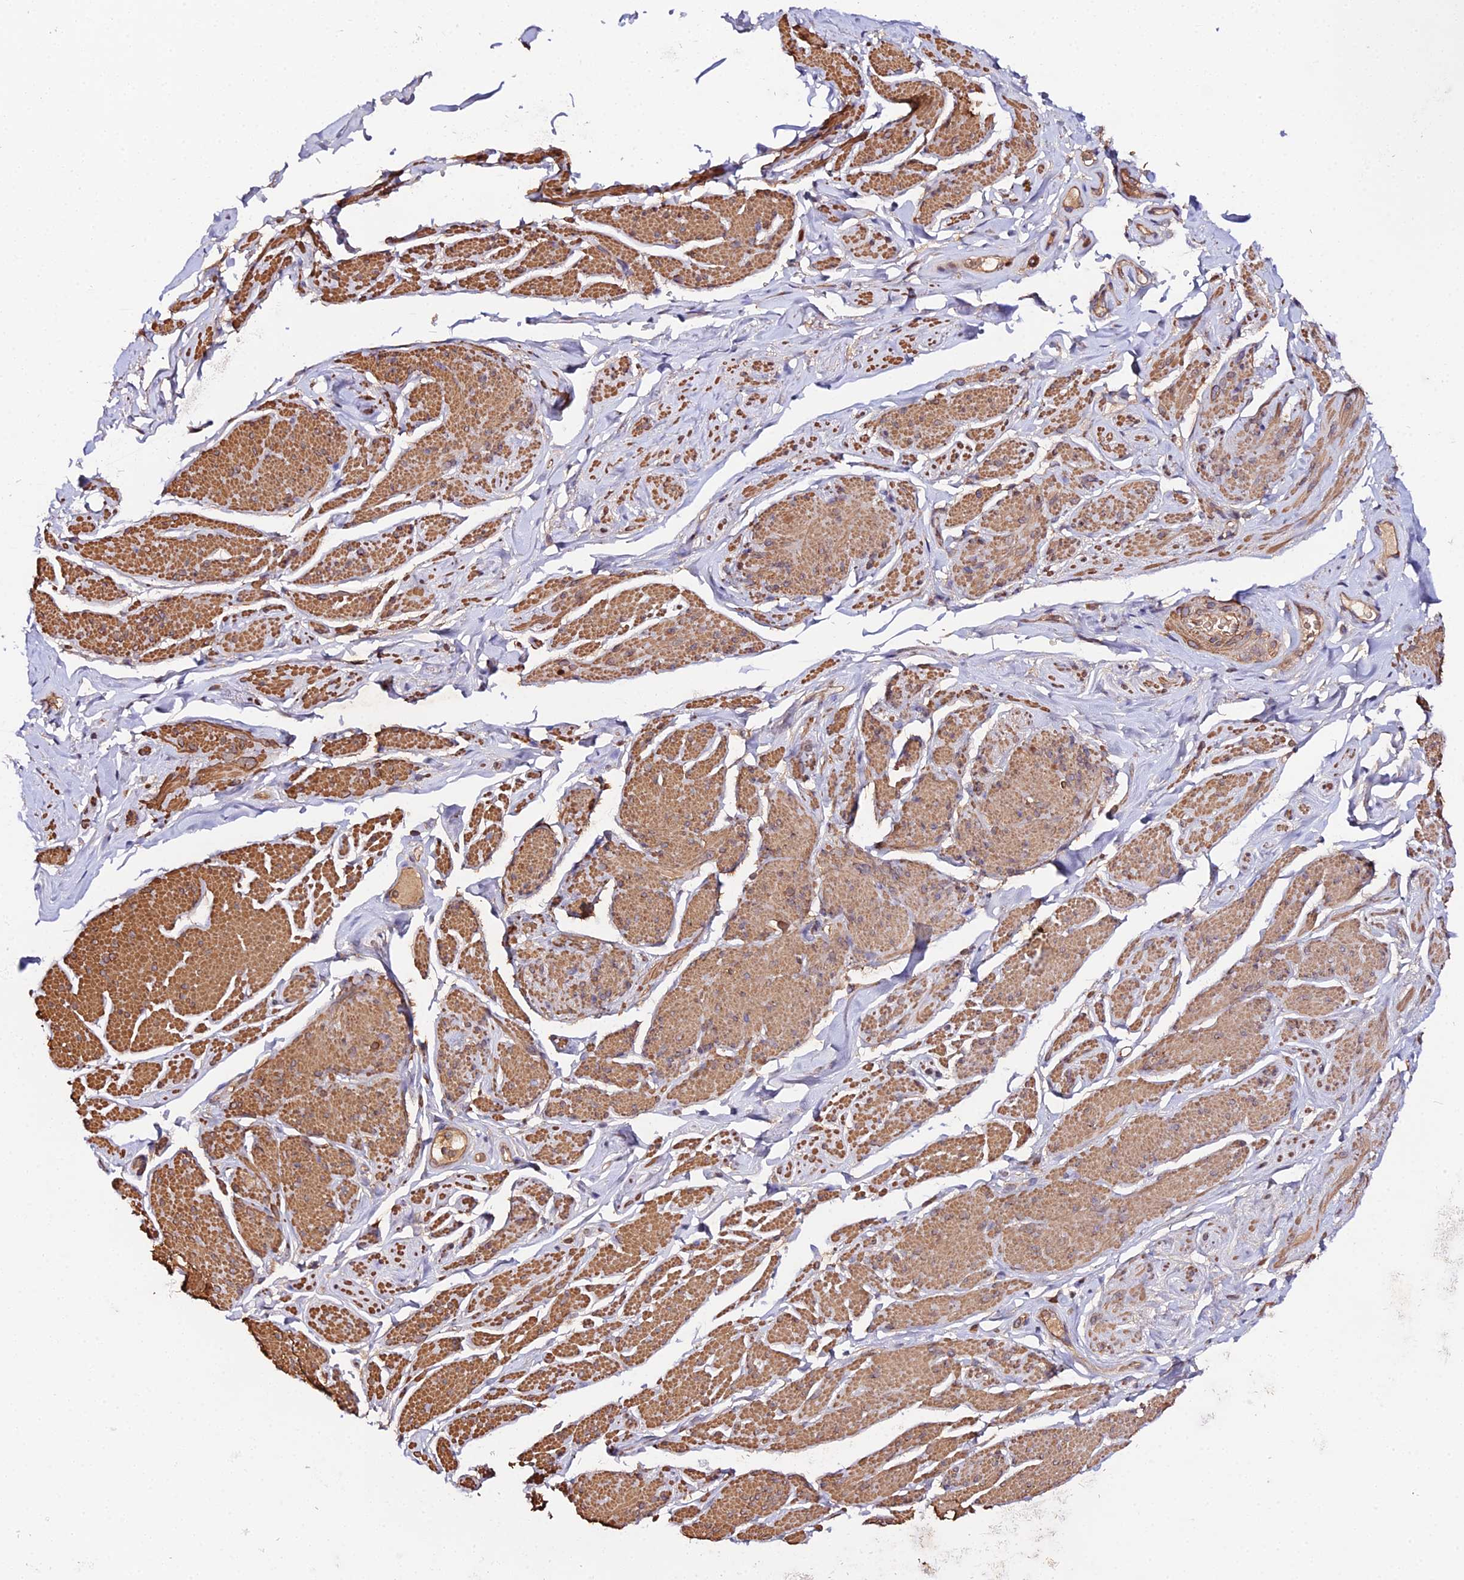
{"staining": {"intensity": "moderate", "quantity": ">75%", "location": "cytoplasmic/membranous"}, "tissue": "smooth muscle", "cell_type": "Smooth muscle cells", "image_type": "normal", "snomed": [{"axis": "morphology", "description": "Normal tissue, NOS"}, {"axis": "topography", "description": "Smooth muscle"}, {"axis": "topography", "description": "Peripheral nerve tissue"}], "caption": "The image reveals immunohistochemical staining of normal smooth muscle. There is moderate cytoplasmic/membranous staining is appreciated in about >75% of smooth muscle cells.", "gene": "TRIM26", "patient": {"sex": "male", "age": 69}}